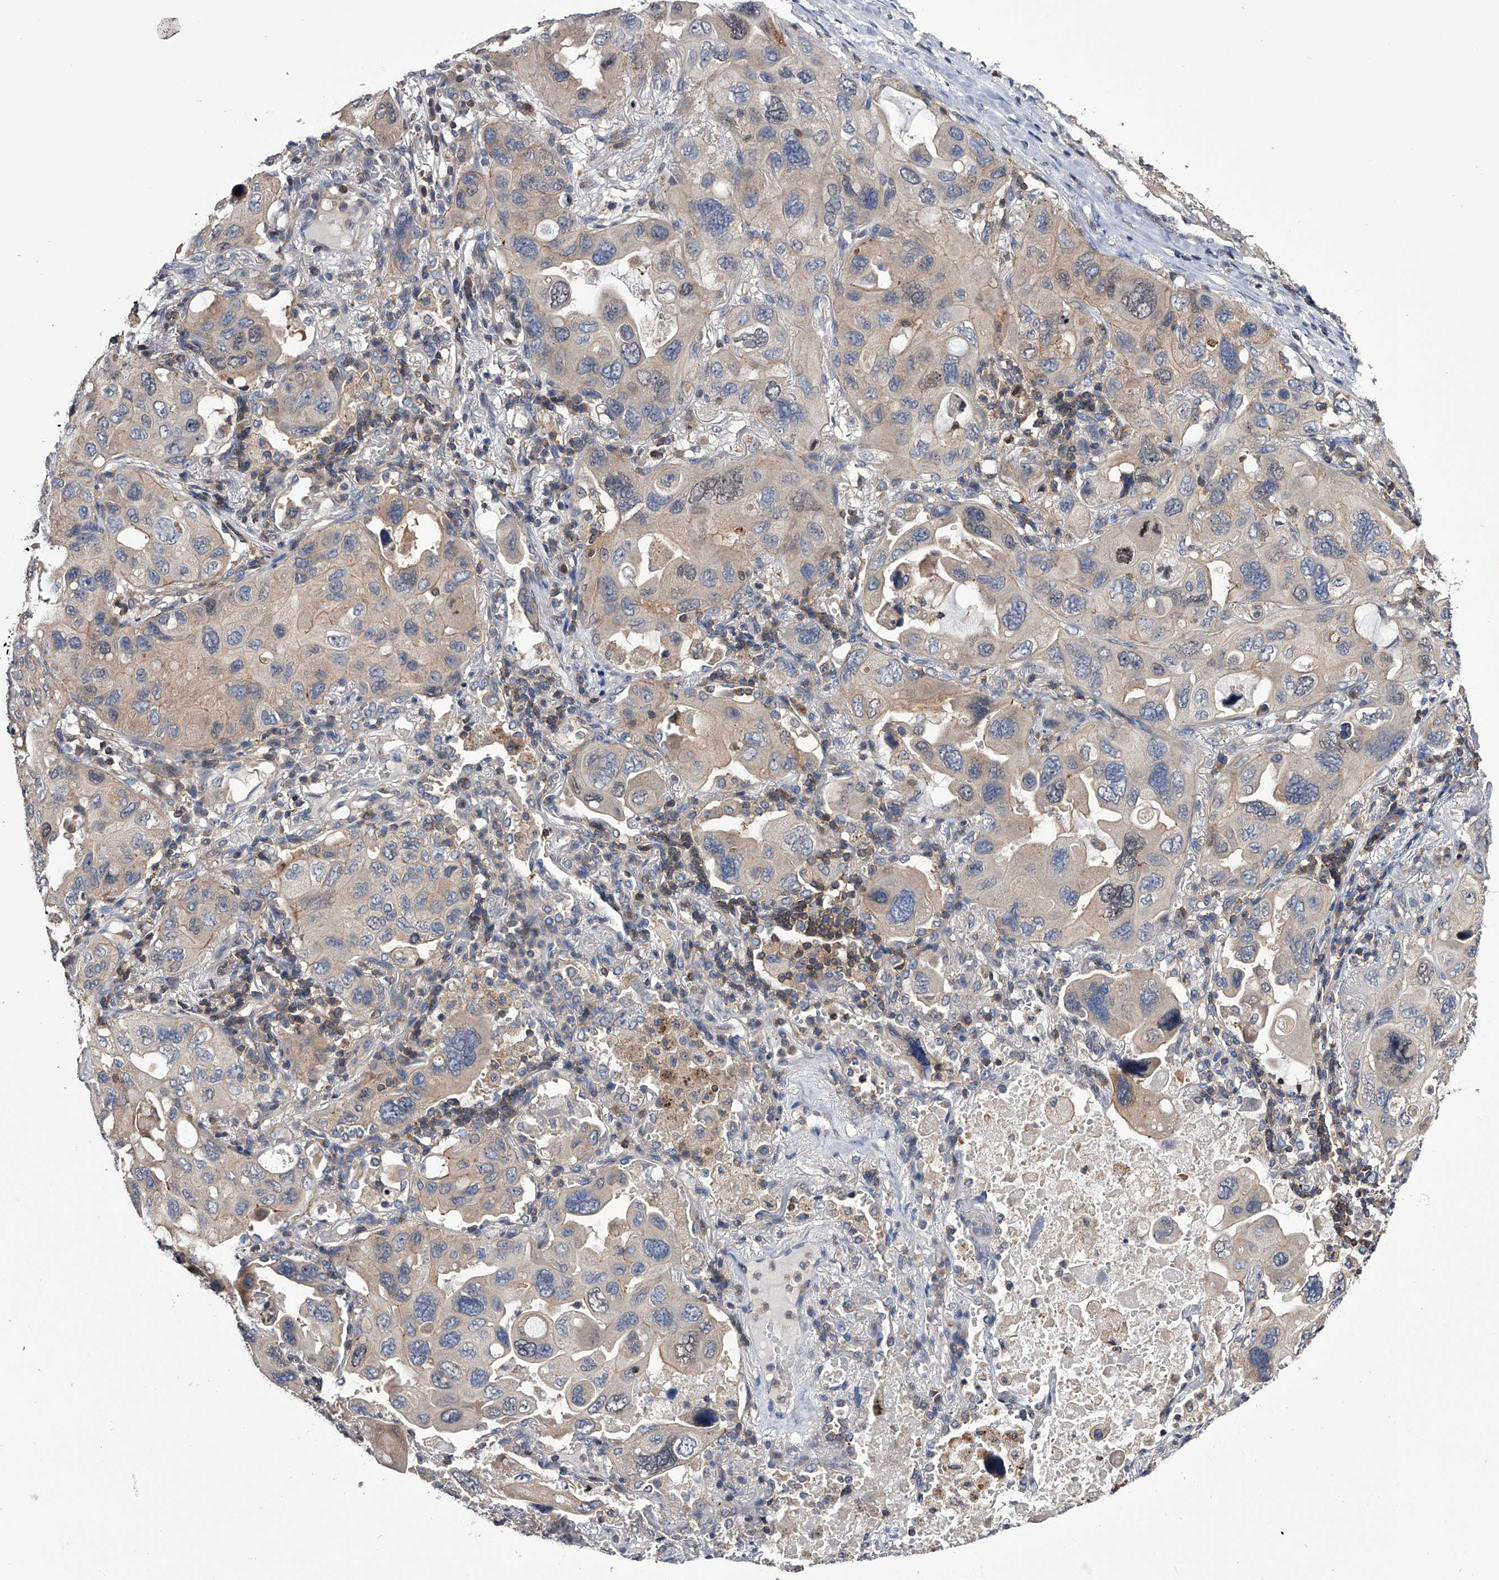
{"staining": {"intensity": "weak", "quantity": "<25%", "location": "cytoplasmic/membranous"}, "tissue": "lung cancer", "cell_type": "Tumor cells", "image_type": "cancer", "snomed": [{"axis": "morphology", "description": "Squamous cell carcinoma, NOS"}, {"axis": "topography", "description": "Lung"}], "caption": "Immunohistochemistry photomicrograph of neoplastic tissue: squamous cell carcinoma (lung) stained with DAB (3,3'-diaminobenzidine) exhibits no significant protein staining in tumor cells.", "gene": "PAN3", "patient": {"sex": "female", "age": 73}}